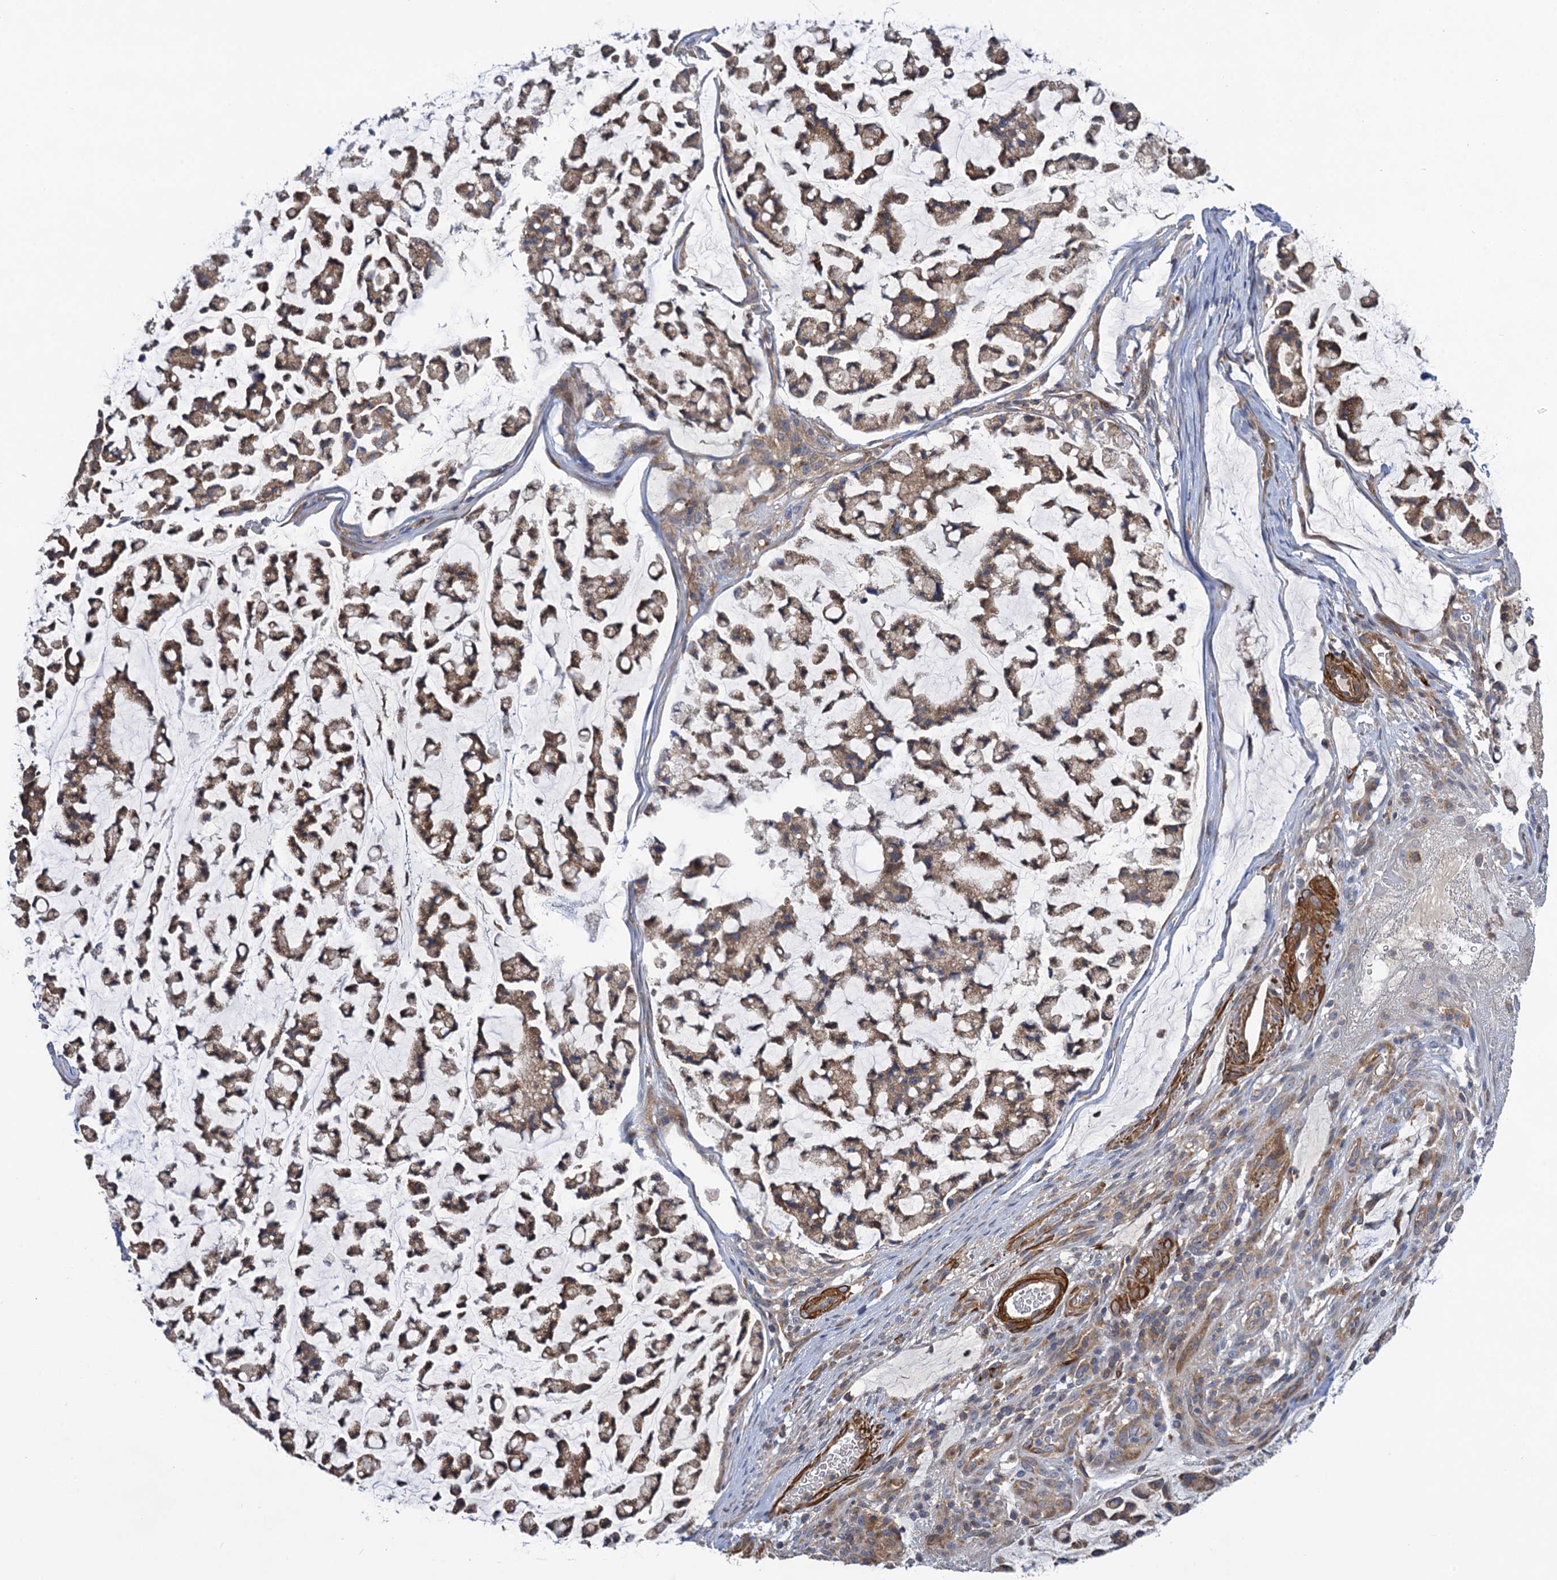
{"staining": {"intensity": "moderate", "quantity": ">75%", "location": "cytoplasmic/membranous"}, "tissue": "stomach cancer", "cell_type": "Tumor cells", "image_type": "cancer", "snomed": [{"axis": "morphology", "description": "Adenocarcinoma, NOS"}, {"axis": "topography", "description": "Stomach, lower"}], "caption": "This is a micrograph of immunohistochemistry (IHC) staining of stomach cancer, which shows moderate positivity in the cytoplasmic/membranous of tumor cells.", "gene": "WDR88", "patient": {"sex": "male", "age": 67}}